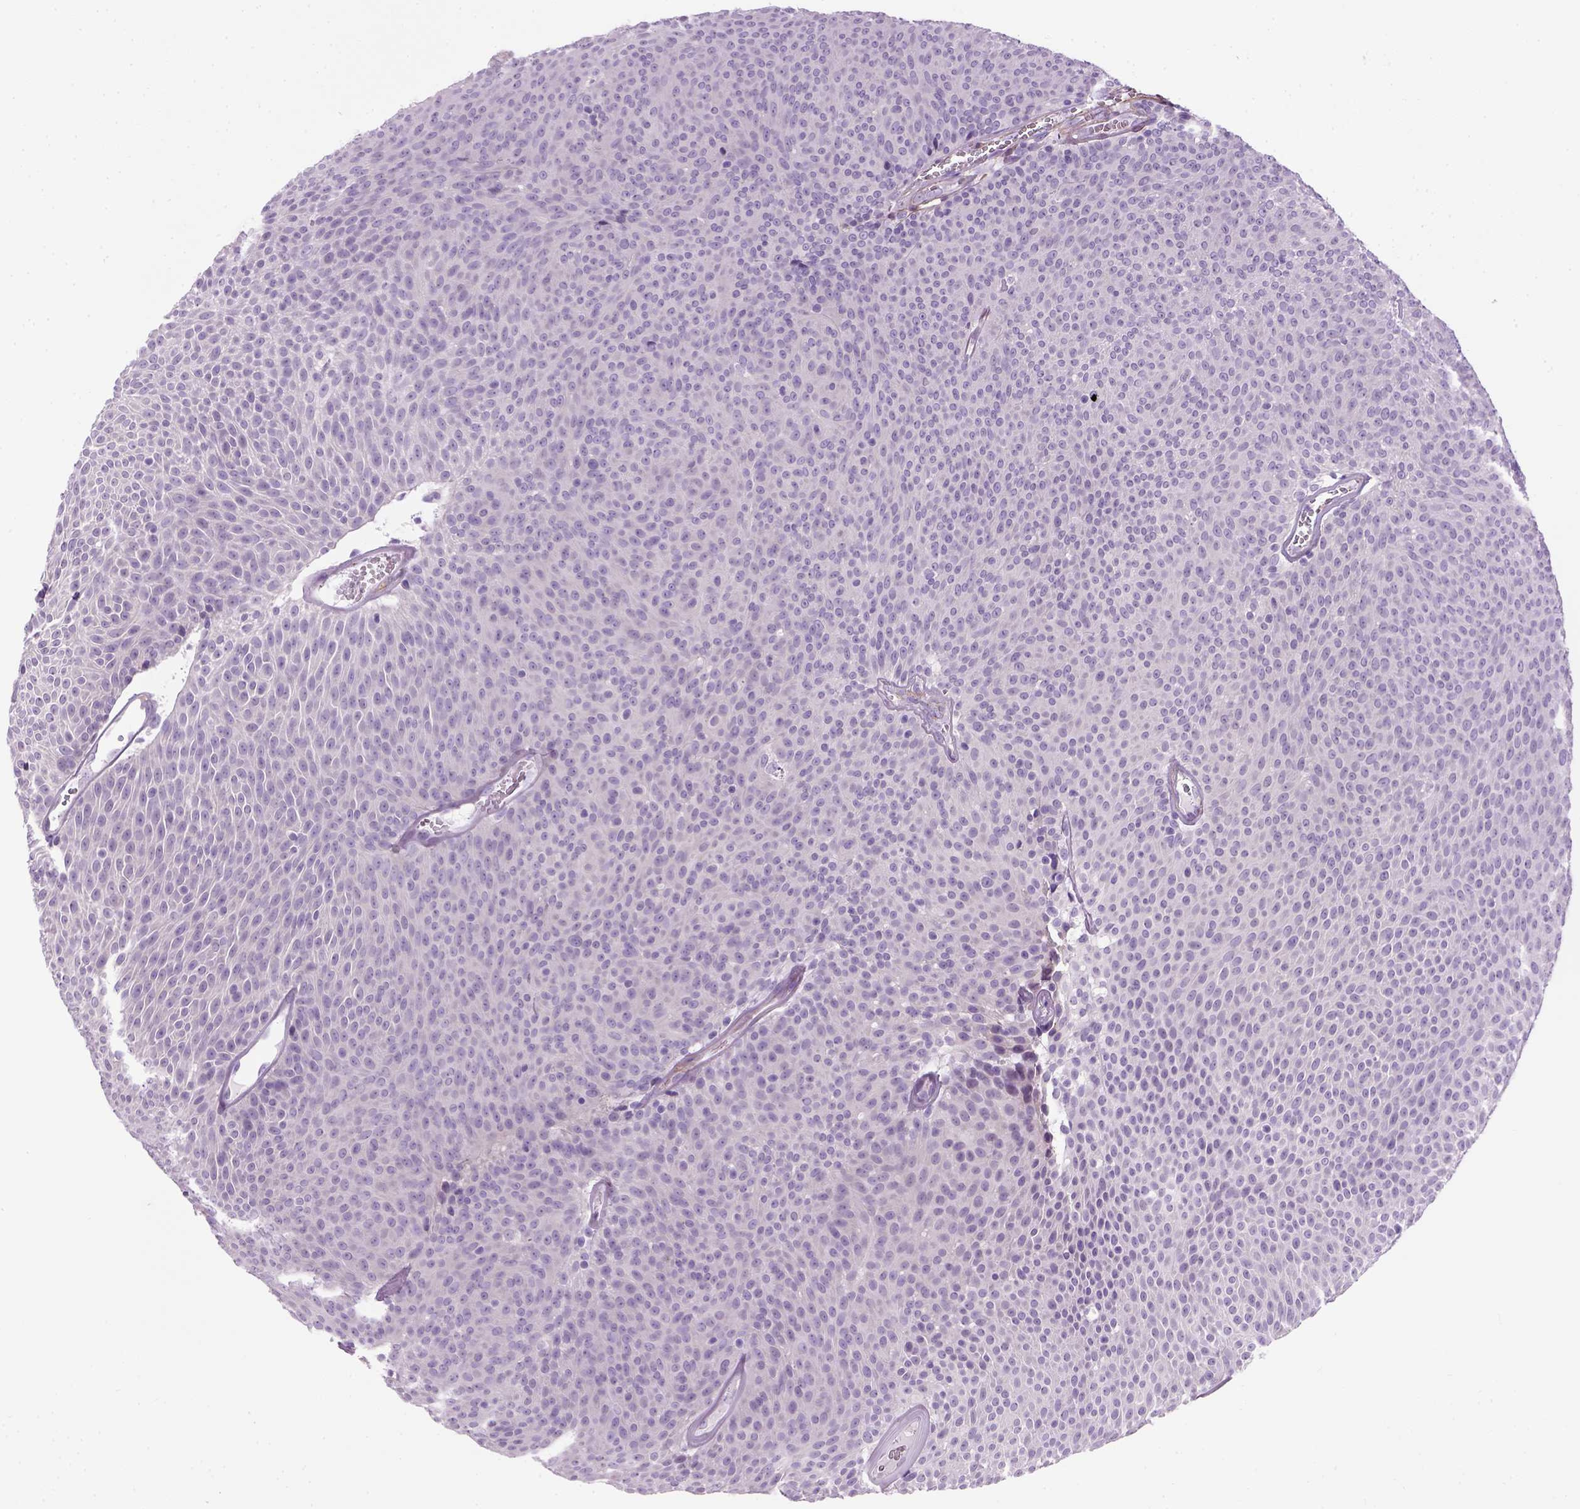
{"staining": {"intensity": "negative", "quantity": "none", "location": "none"}, "tissue": "urothelial cancer", "cell_type": "Tumor cells", "image_type": "cancer", "snomed": [{"axis": "morphology", "description": "Urothelial carcinoma, Low grade"}, {"axis": "topography", "description": "Urinary bladder"}], "caption": "Tumor cells show no significant expression in urothelial carcinoma (low-grade).", "gene": "FAM161A", "patient": {"sex": "male", "age": 77}}